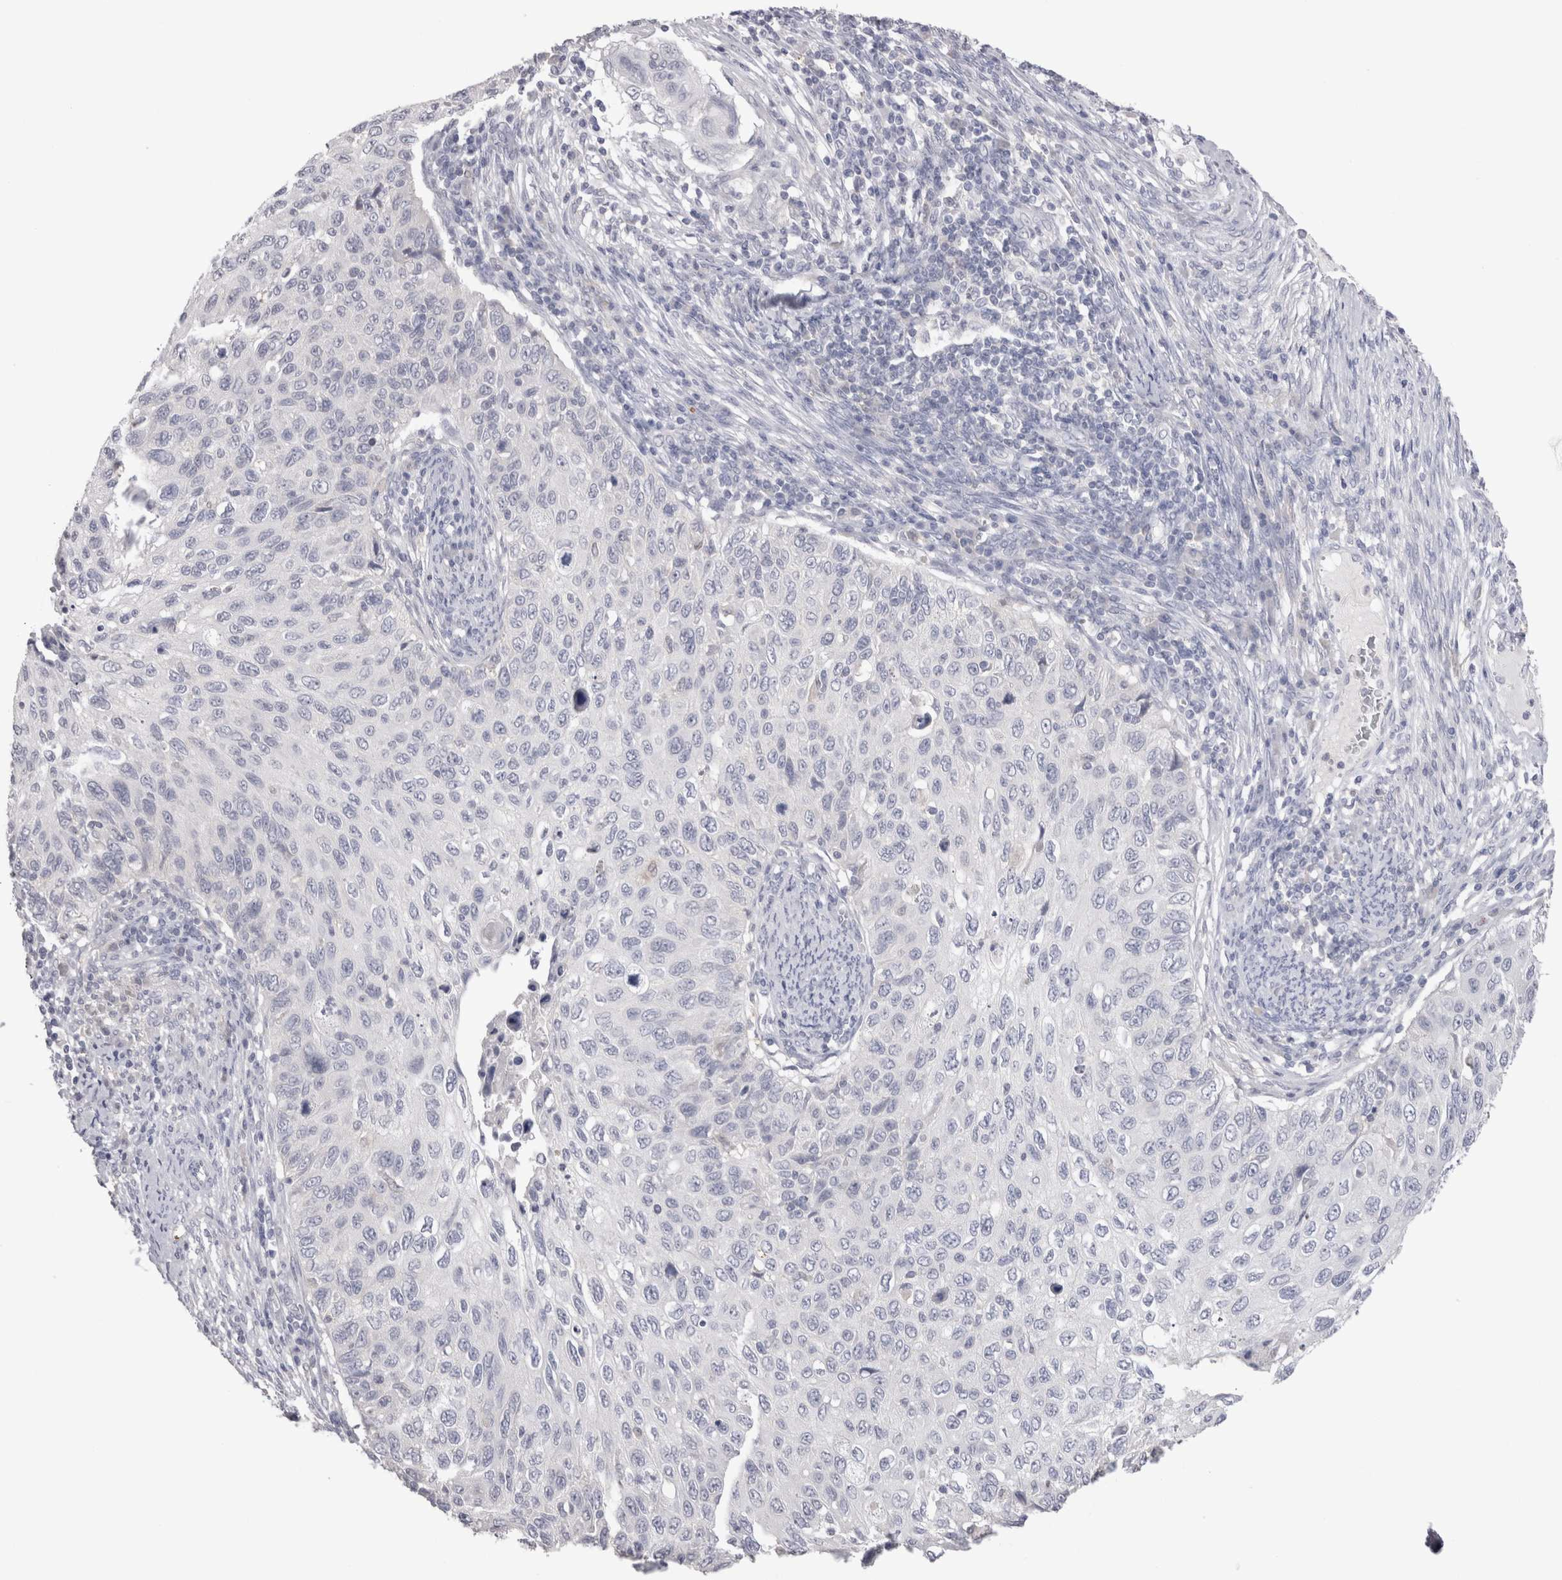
{"staining": {"intensity": "negative", "quantity": "none", "location": "none"}, "tissue": "cervical cancer", "cell_type": "Tumor cells", "image_type": "cancer", "snomed": [{"axis": "morphology", "description": "Squamous cell carcinoma, NOS"}, {"axis": "topography", "description": "Cervix"}], "caption": "Tumor cells are negative for protein expression in human cervical cancer (squamous cell carcinoma).", "gene": "SUCNR1", "patient": {"sex": "female", "age": 70}}